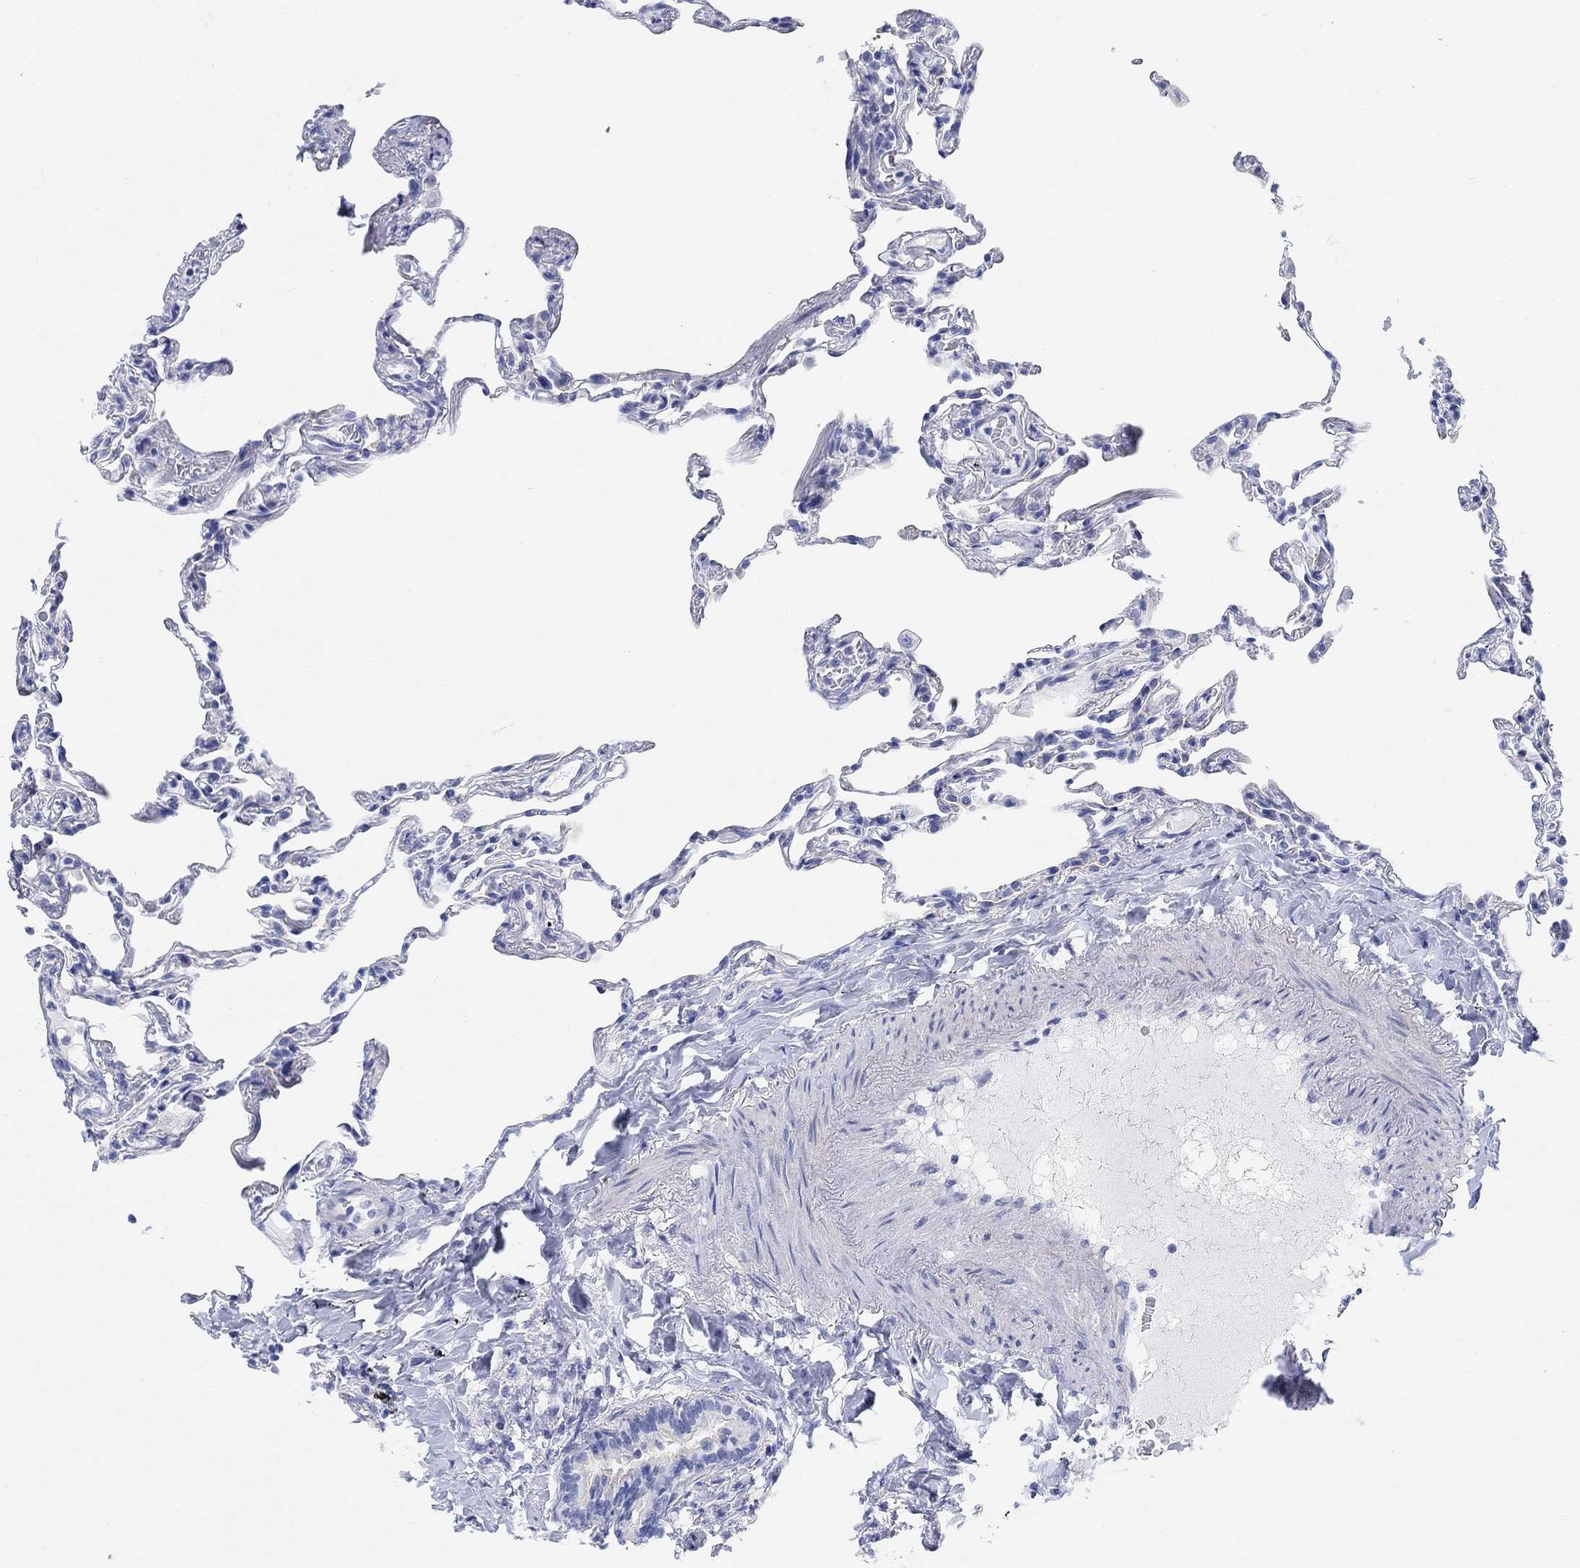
{"staining": {"intensity": "negative", "quantity": "none", "location": "none"}, "tissue": "lung", "cell_type": "Alveolar cells", "image_type": "normal", "snomed": [{"axis": "morphology", "description": "Normal tissue, NOS"}, {"axis": "topography", "description": "Lung"}], "caption": "This is a photomicrograph of immunohistochemistry staining of unremarkable lung, which shows no expression in alveolar cells.", "gene": "XIRP2", "patient": {"sex": "female", "age": 57}}